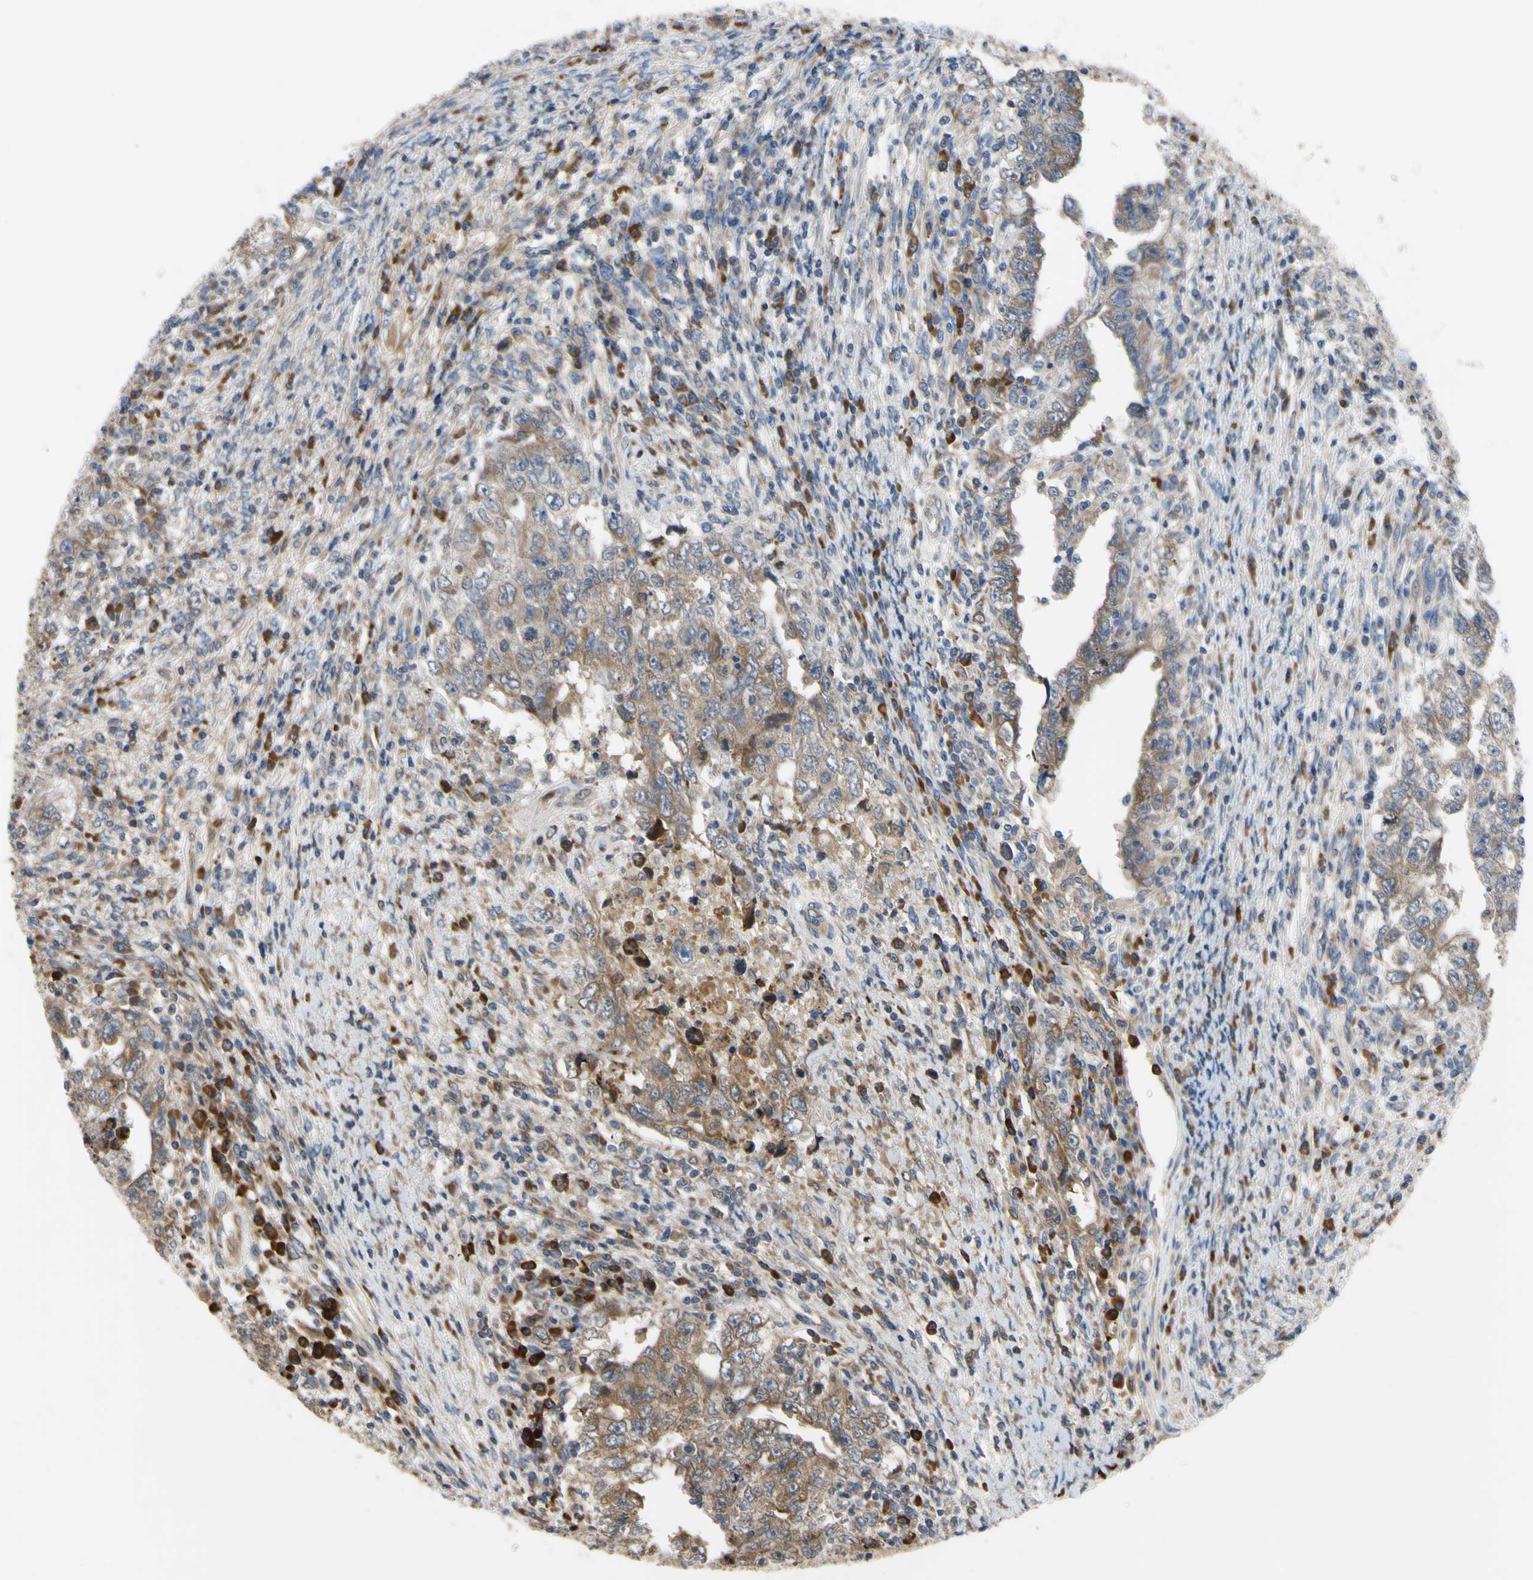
{"staining": {"intensity": "moderate", "quantity": ">75%", "location": "cytoplasmic/membranous"}, "tissue": "testis cancer", "cell_type": "Tumor cells", "image_type": "cancer", "snomed": [{"axis": "morphology", "description": "Carcinoma, Embryonal, NOS"}, {"axis": "topography", "description": "Testis"}], "caption": "Testis cancer (embryonal carcinoma) stained for a protein exhibits moderate cytoplasmic/membranous positivity in tumor cells.", "gene": "XIAP", "patient": {"sex": "male", "age": 26}}